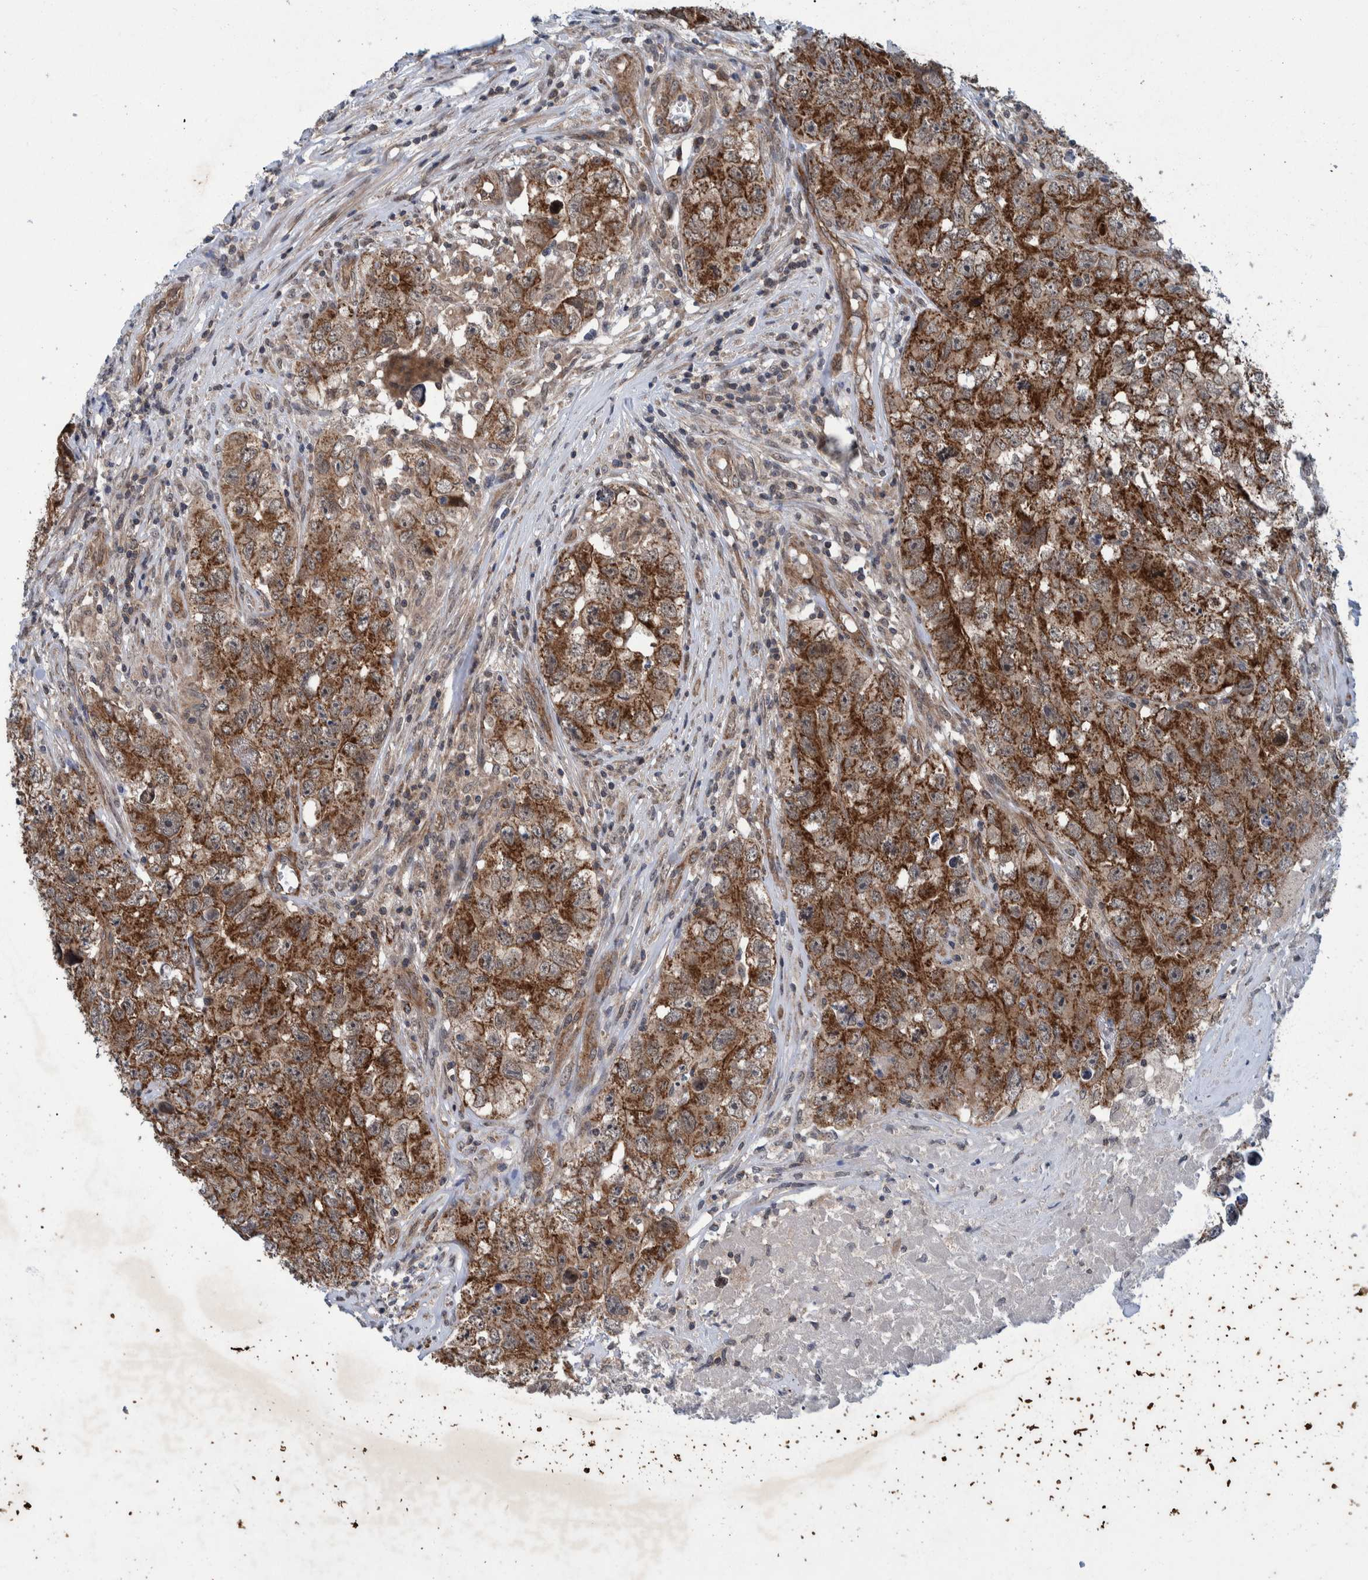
{"staining": {"intensity": "strong", "quantity": ">75%", "location": "cytoplasmic/membranous"}, "tissue": "testis cancer", "cell_type": "Tumor cells", "image_type": "cancer", "snomed": [{"axis": "morphology", "description": "Seminoma, NOS"}, {"axis": "morphology", "description": "Carcinoma, Embryonal, NOS"}, {"axis": "topography", "description": "Testis"}], "caption": "Testis cancer stained with a protein marker demonstrates strong staining in tumor cells.", "gene": "MRPS7", "patient": {"sex": "male", "age": 43}}